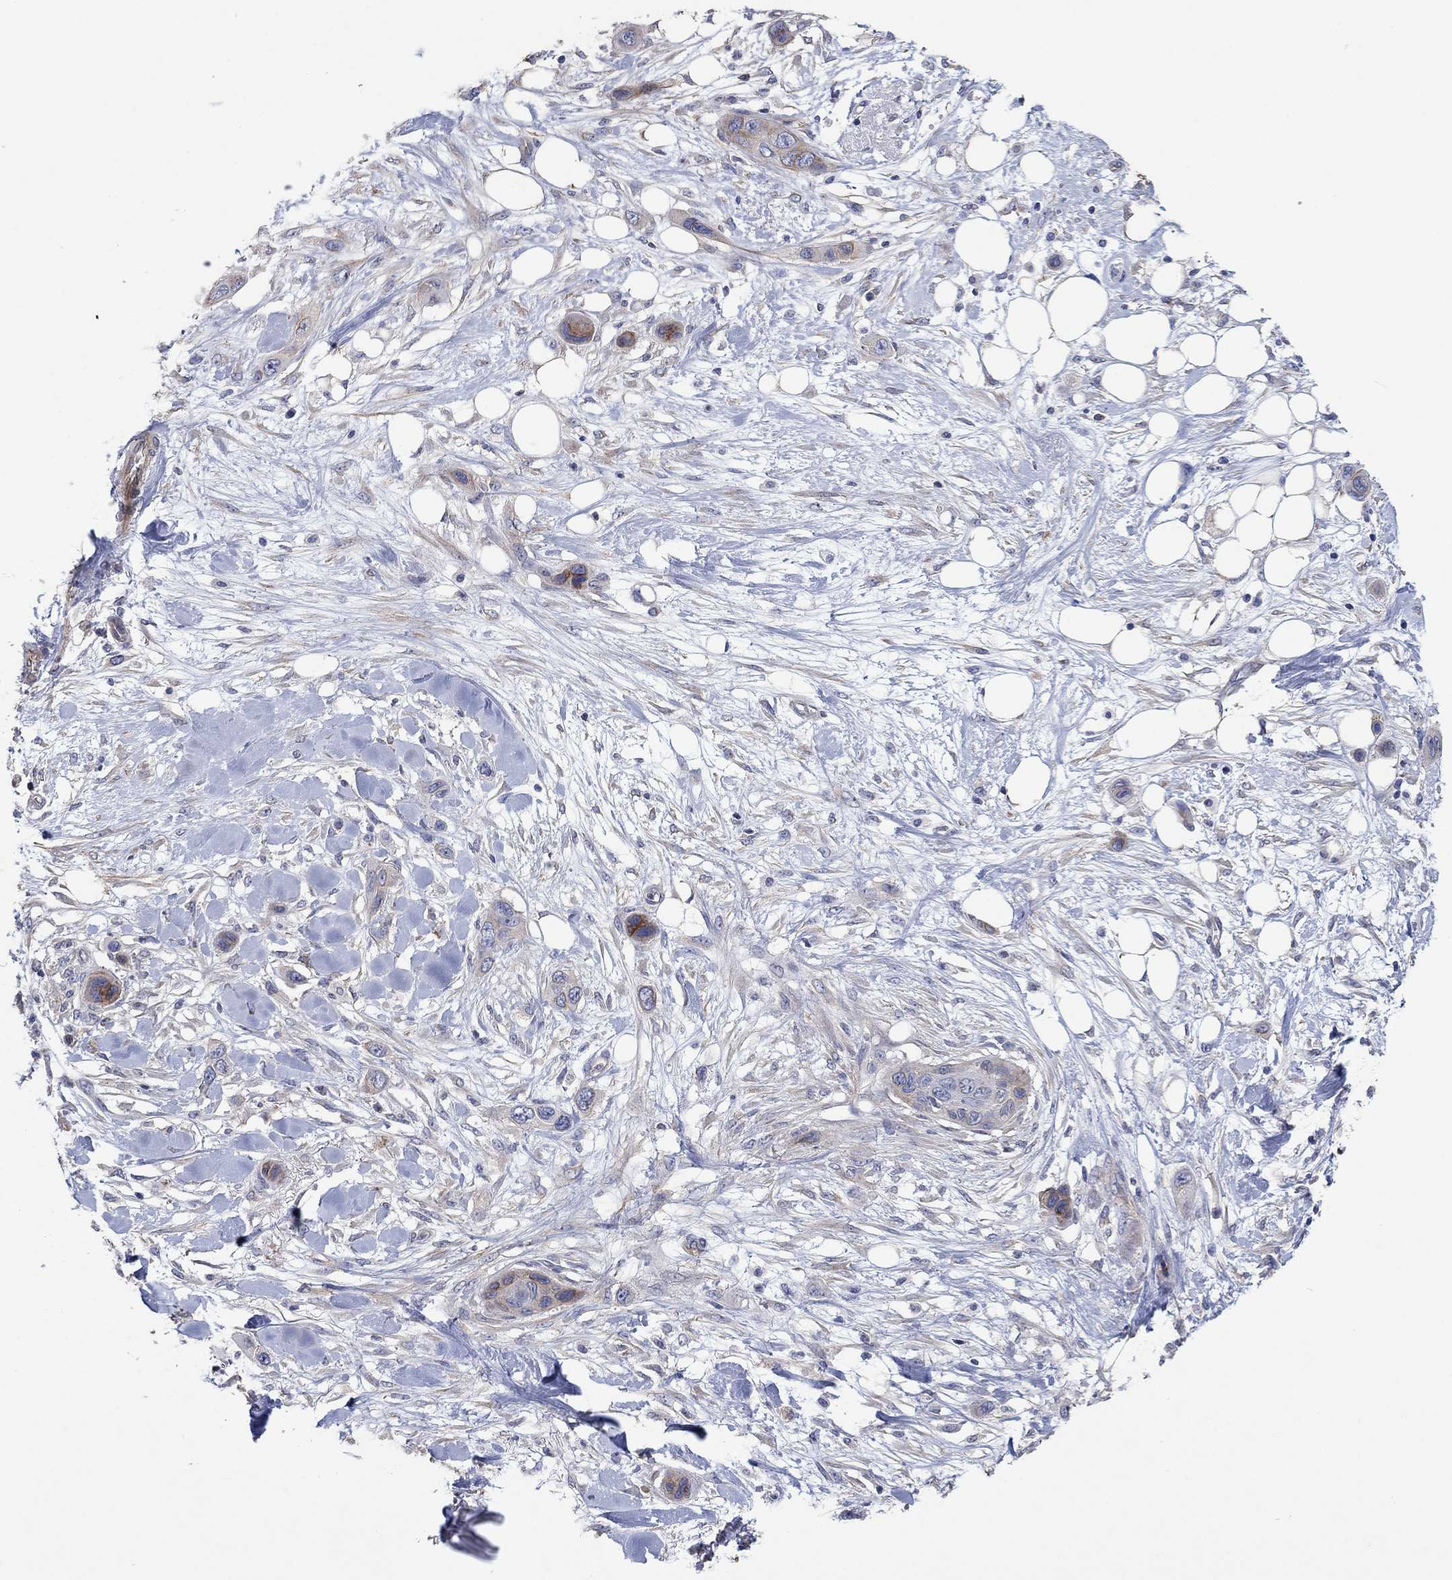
{"staining": {"intensity": "moderate", "quantity": "25%-75%", "location": "cytoplasmic/membranous"}, "tissue": "skin cancer", "cell_type": "Tumor cells", "image_type": "cancer", "snomed": [{"axis": "morphology", "description": "Squamous cell carcinoma, NOS"}, {"axis": "topography", "description": "Skin"}], "caption": "Immunohistochemistry of human squamous cell carcinoma (skin) displays medium levels of moderate cytoplasmic/membranous staining in about 25%-75% of tumor cells.", "gene": "TPRN", "patient": {"sex": "male", "age": 79}}